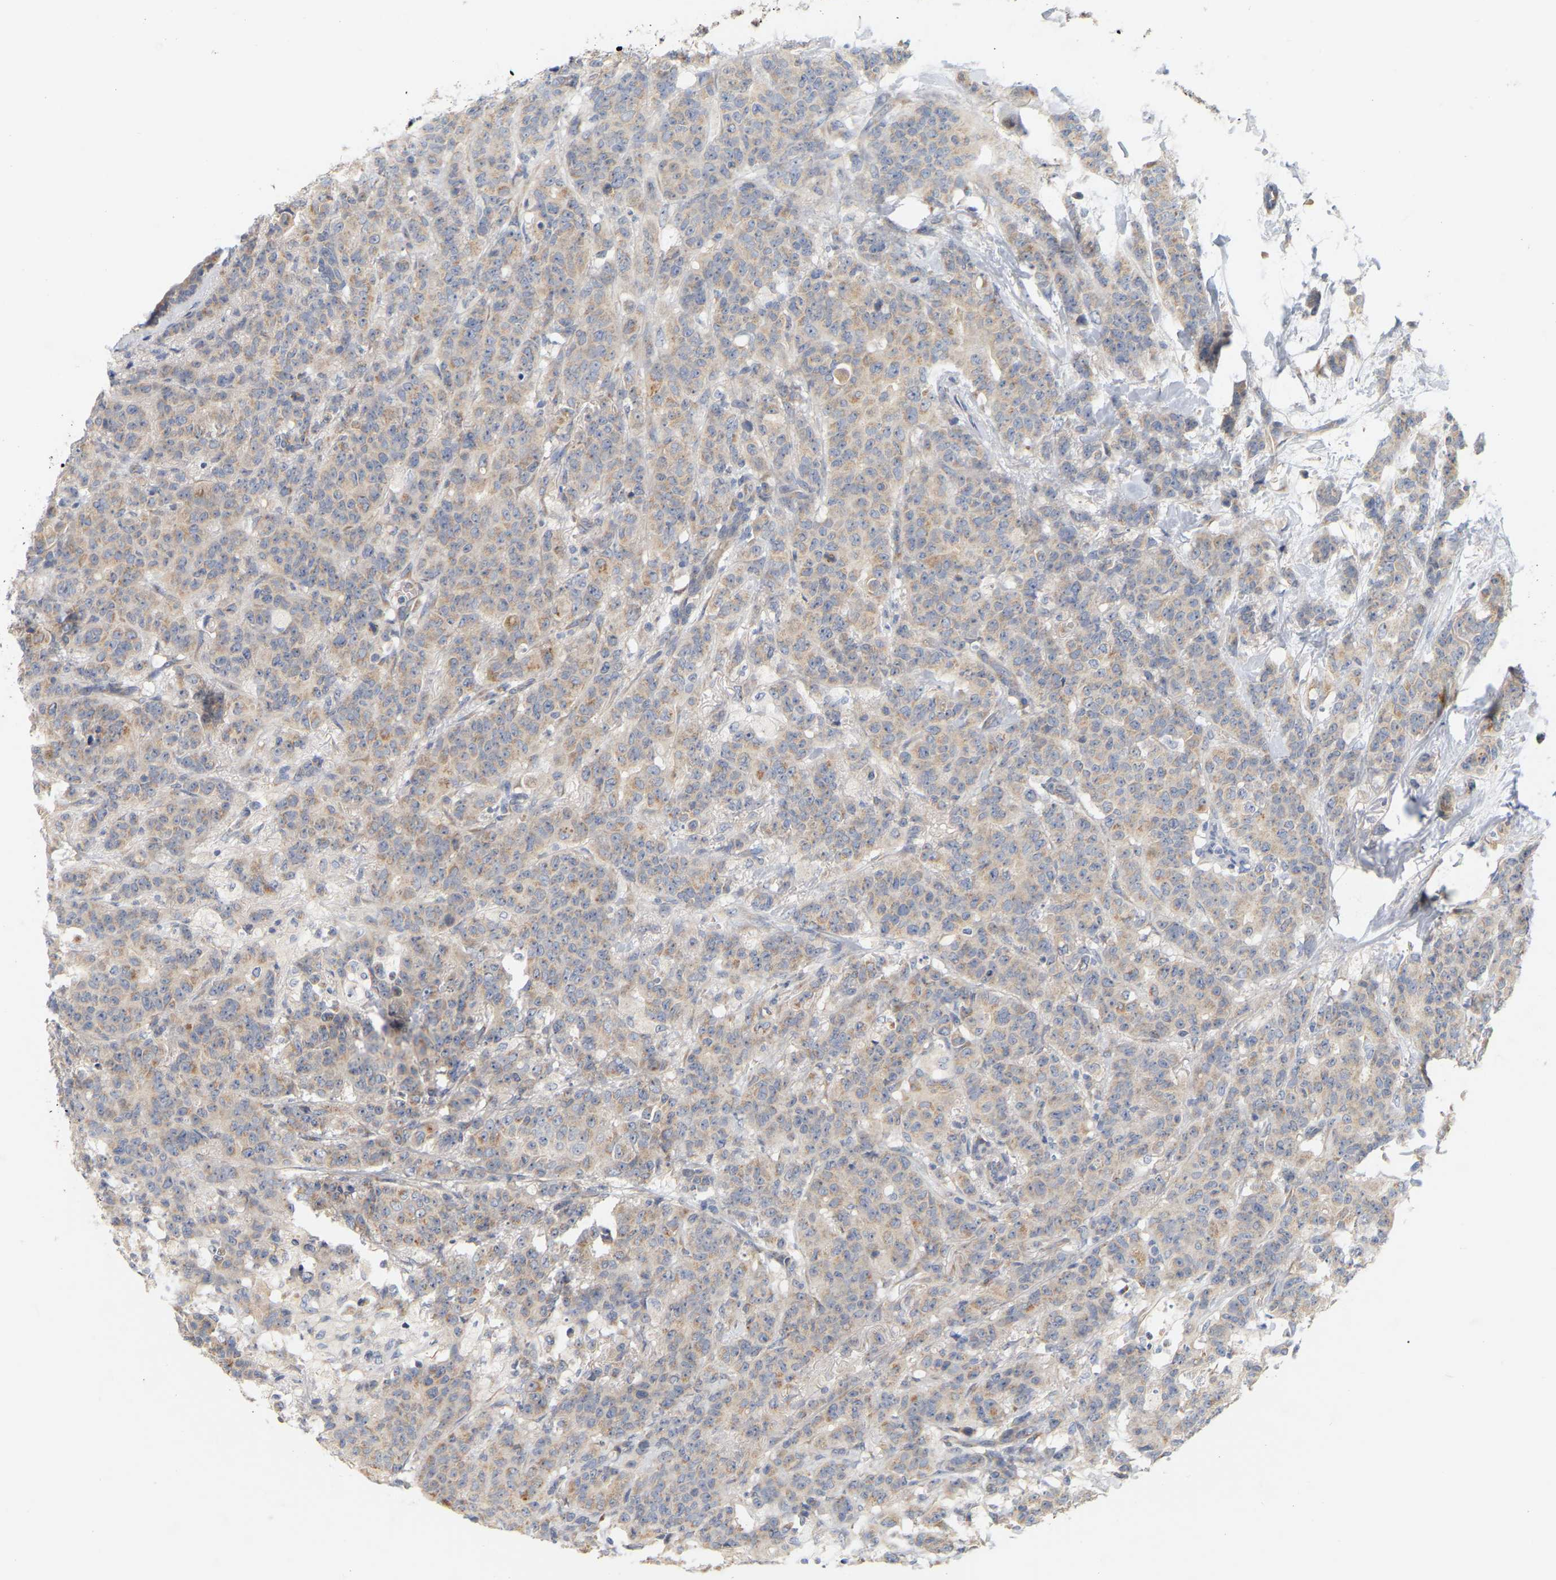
{"staining": {"intensity": "weak", "quantity": ">75%", "location": "cytoplasmic/membranous"}, "tissue": "breast cancer", "cell_type": "Tumor cells", "image_type": "cancer", "snomed": [{"axis": "morphology", "description": "Normal tissue, NOS"}, {"axis": "morphology", "description": "Duct carcinoma"}, {"axis": "topography", "description": "Breast"}], "caption": "Tumor cells show low levels of weak cytoplasmic/membranous expression in approximately >75% of cells in human infiltrating ductal carcinoma (breast). (Brightfield microscopy of DAB IHC at high magnification).", "gene": "MINDY4", "patient": {"sex": "female", "age": 40}}